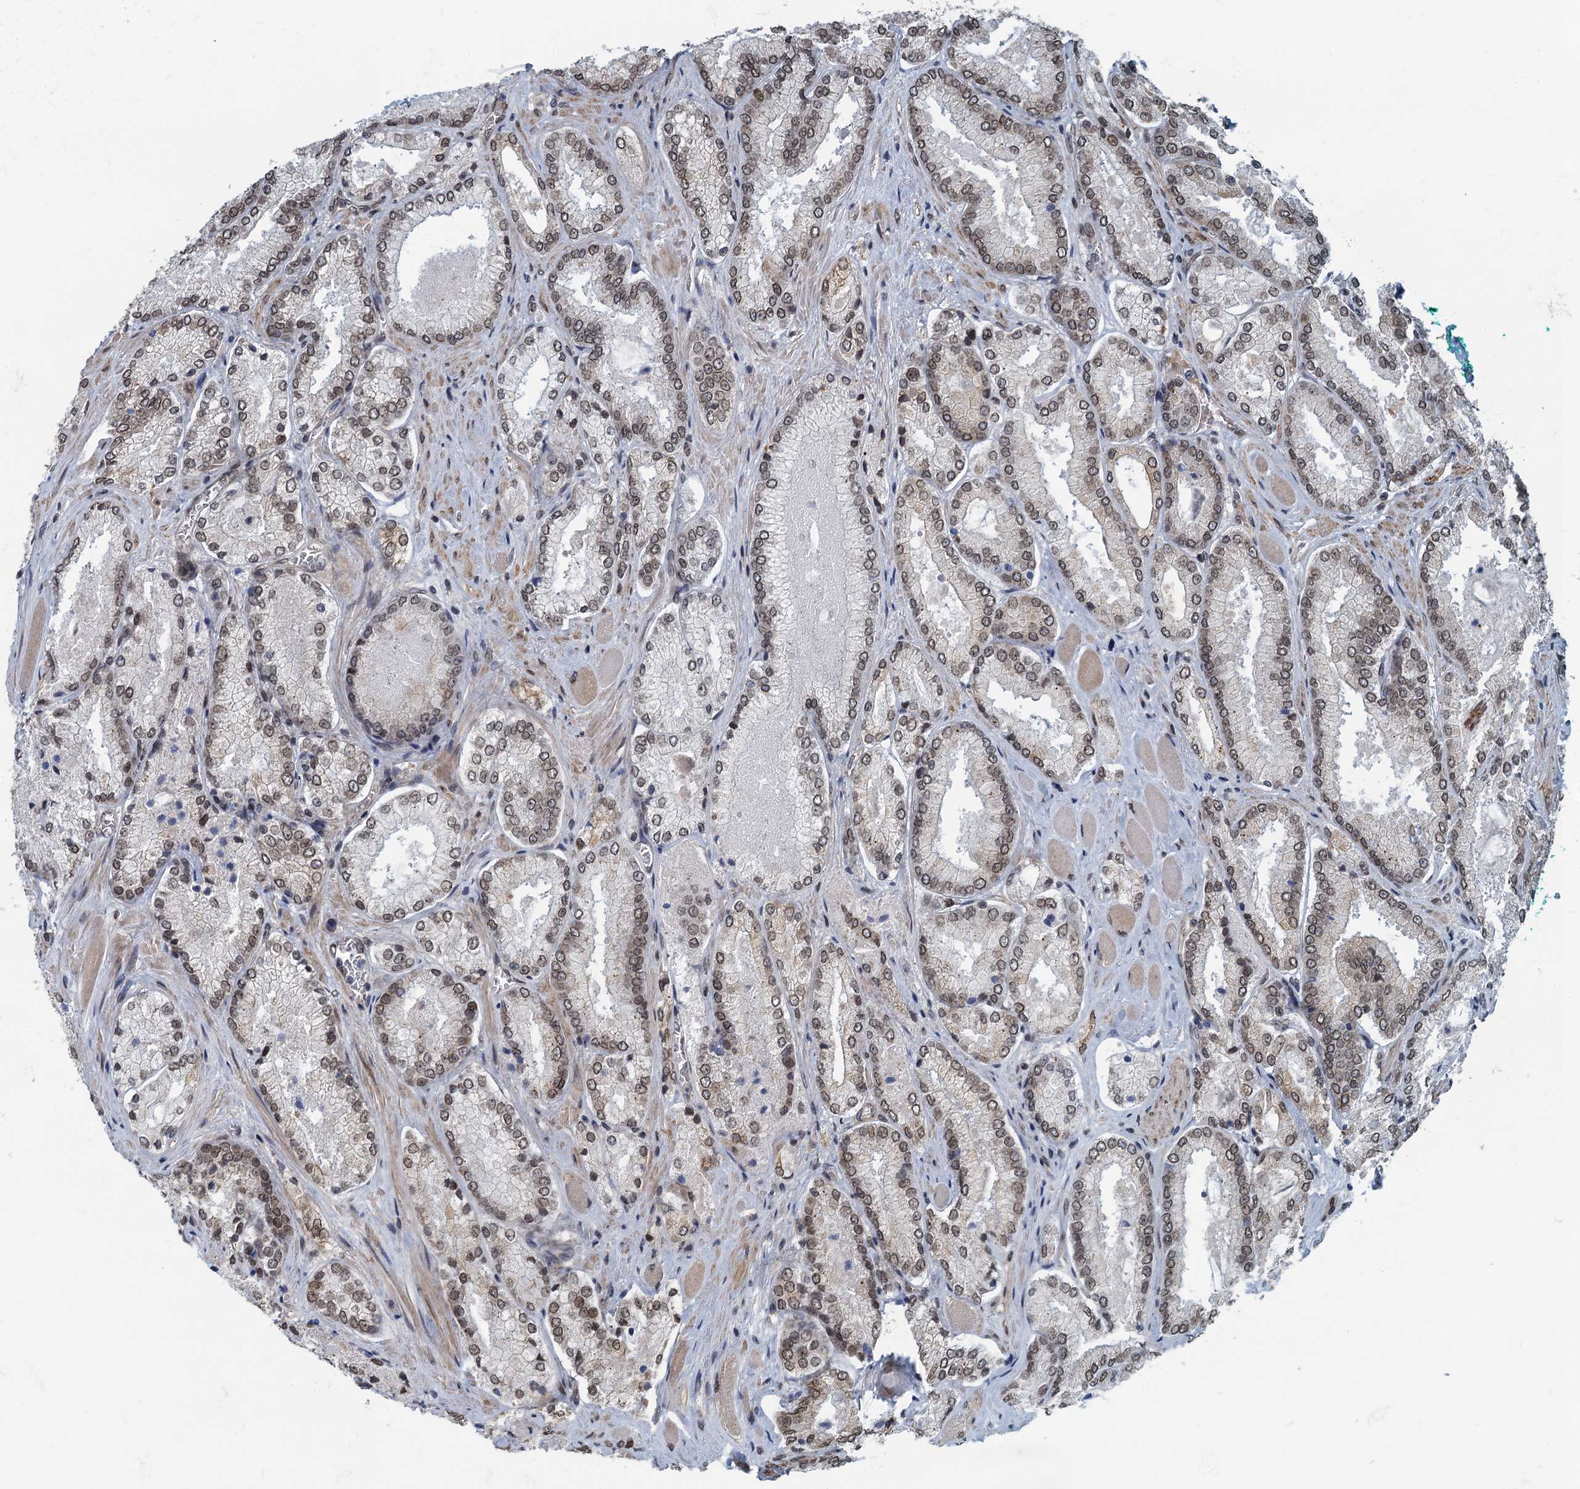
{"staining": {"intensity": "weak", "quantity": ">75%", "location": "cytoplasmic/membranous,nuclear"}, "tissue": "prostate cancer", "cell_type": "Tumor cells", "image_type": "cancer", "snomed": [{"axis": "morphology", "description": "Adenocarcinoma, Low grade"}, {"axis": "topography", "description": "Prostate"}], "caption": "High-magnification brightfield microscopy of low-grade adenocarcinoma (prostate) stained with DAB (brown) and counterstained with hematoxylin (blue). tumor cells exhibit weak cytoplasmic/membranous and nuclear expression is seen in approximately>75% of cells.", "gene": "CCDC34", "patient": {"sex": "male", "age": 74}}